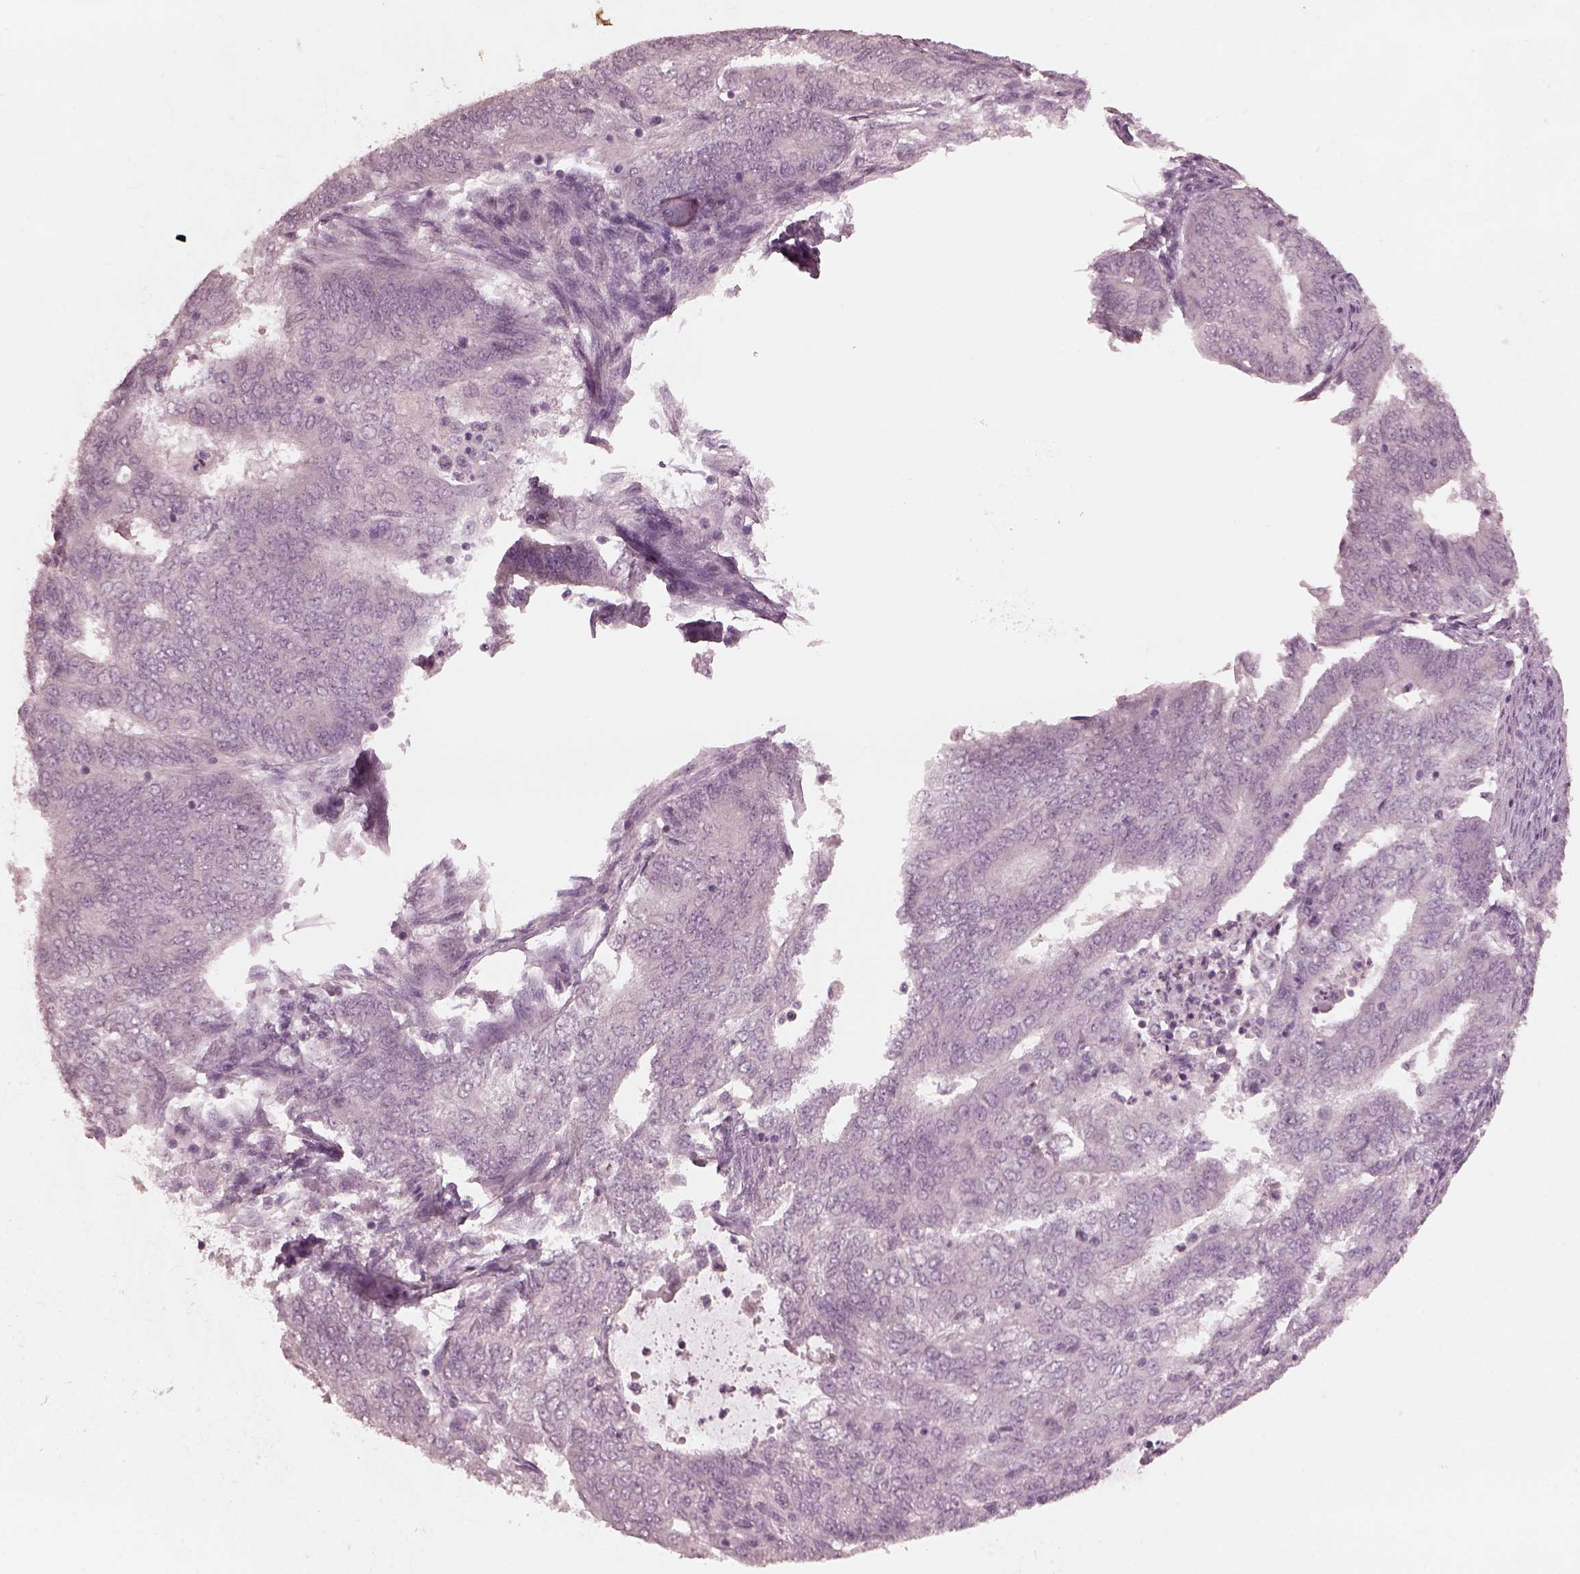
{"staining": {"intensity": "negative", "quantity": "none", "location": "none"}, "tissue": "endometrial cancer", "cell_type": "Tumor cells", "image_type": "cancer", "snomed": [{"axis": "morphology", "description": "Adenocarcinoma, NOS"}, {"axis": "topography", "description": "Endometrium"}], "caption": "An image of human endometrial adenocarcinoma is negative for staining in tumor cells. (DAB (3,3'-diaminobenzidine) immunohistochemistry, high magnification).", "gene": "RGS7", "patient": {"sex": "female", "age": 62}}